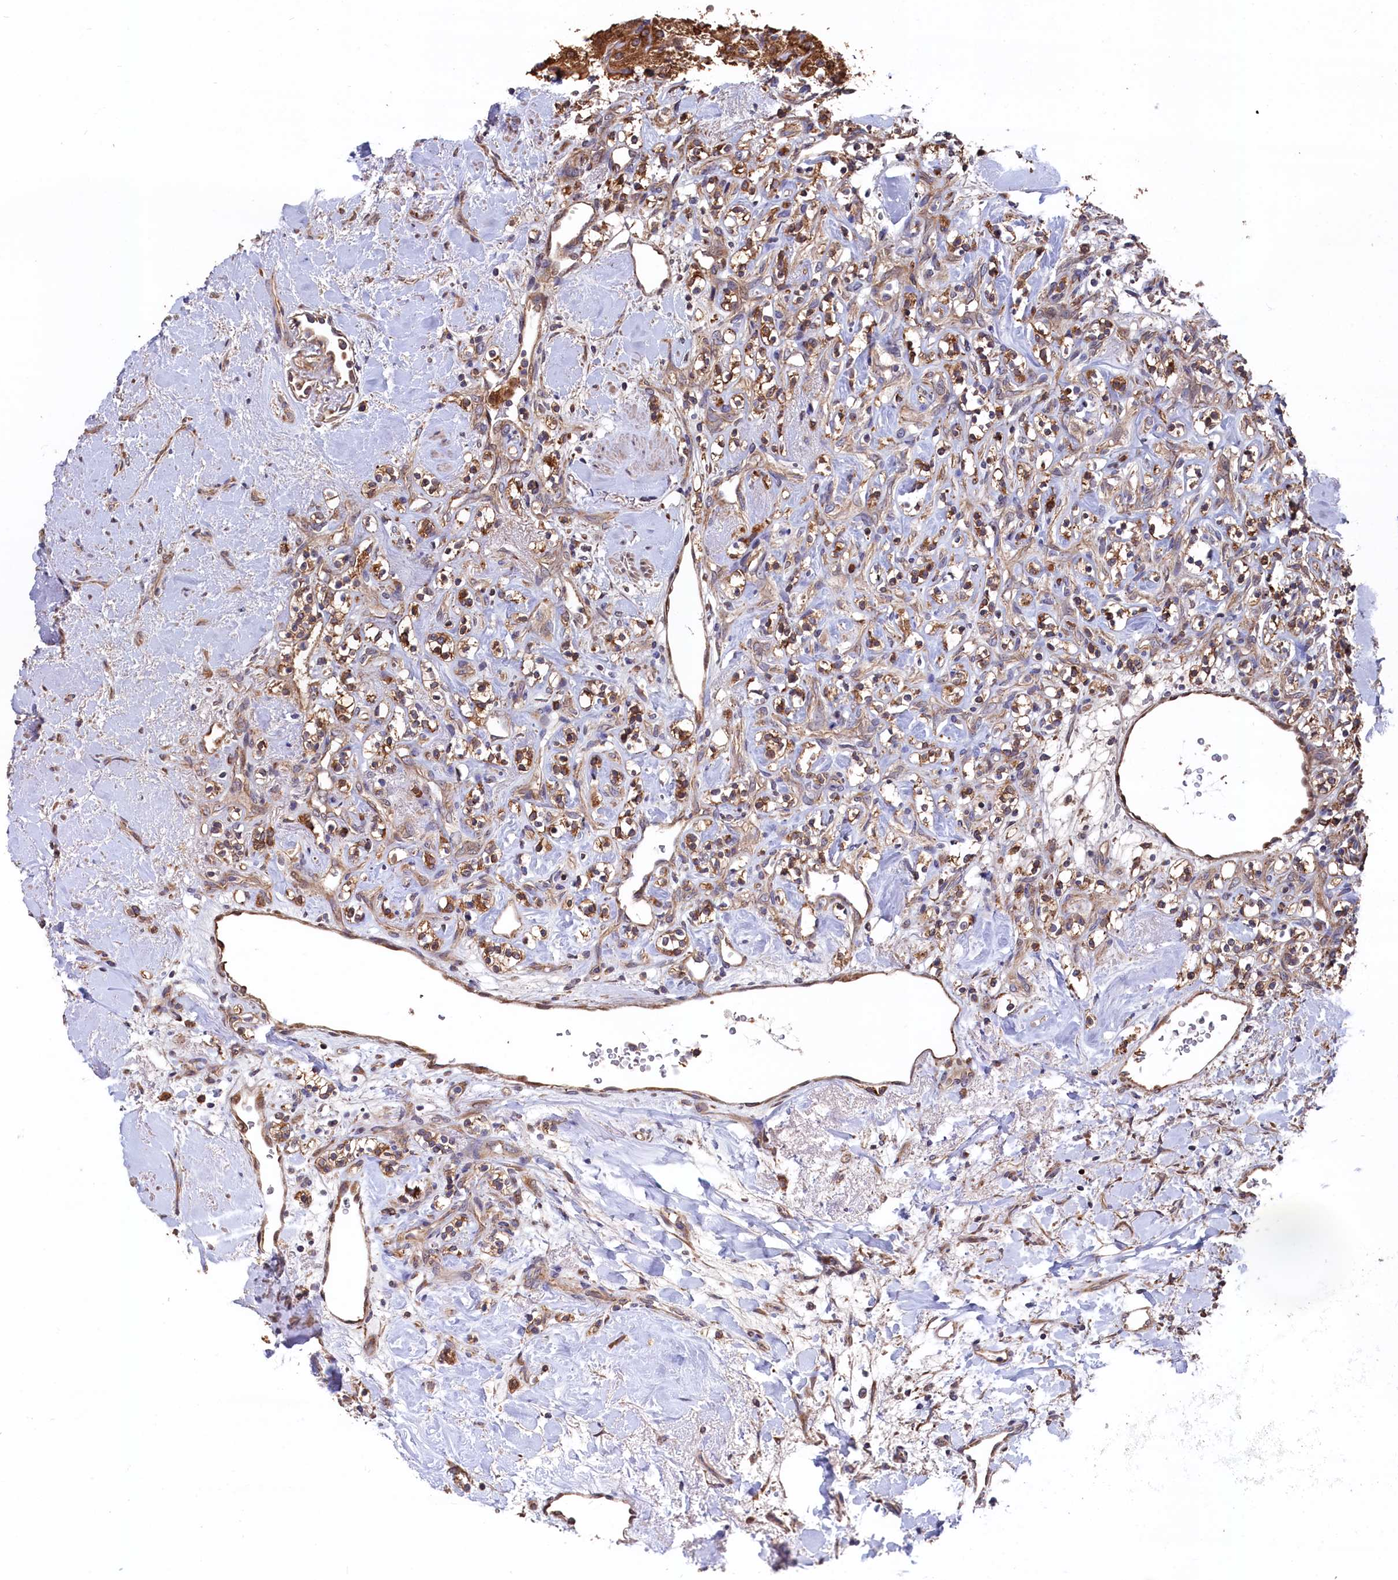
{"staining": {"intensity": "weak", "quantity": ">75%", "location": "cytoplasmic/membranous"}, "tissue": "renal cancer", "cell_type": "Tumor cells", "image_type": "cancer", "snomed": [{"axis": "morphology", "description": "Adenocarcinoma, NOS"}, {"axis": "topography", "description": "Kidney"}], "caption": "Weak cytoplasmic/membranous staining for a protein is appreciated in approximately >75% of tumor cells of renal cancer using immunohistochemistry (IHC).", "gene": "SLC12A4", "patient": {"sex": "male", "age": 77}}